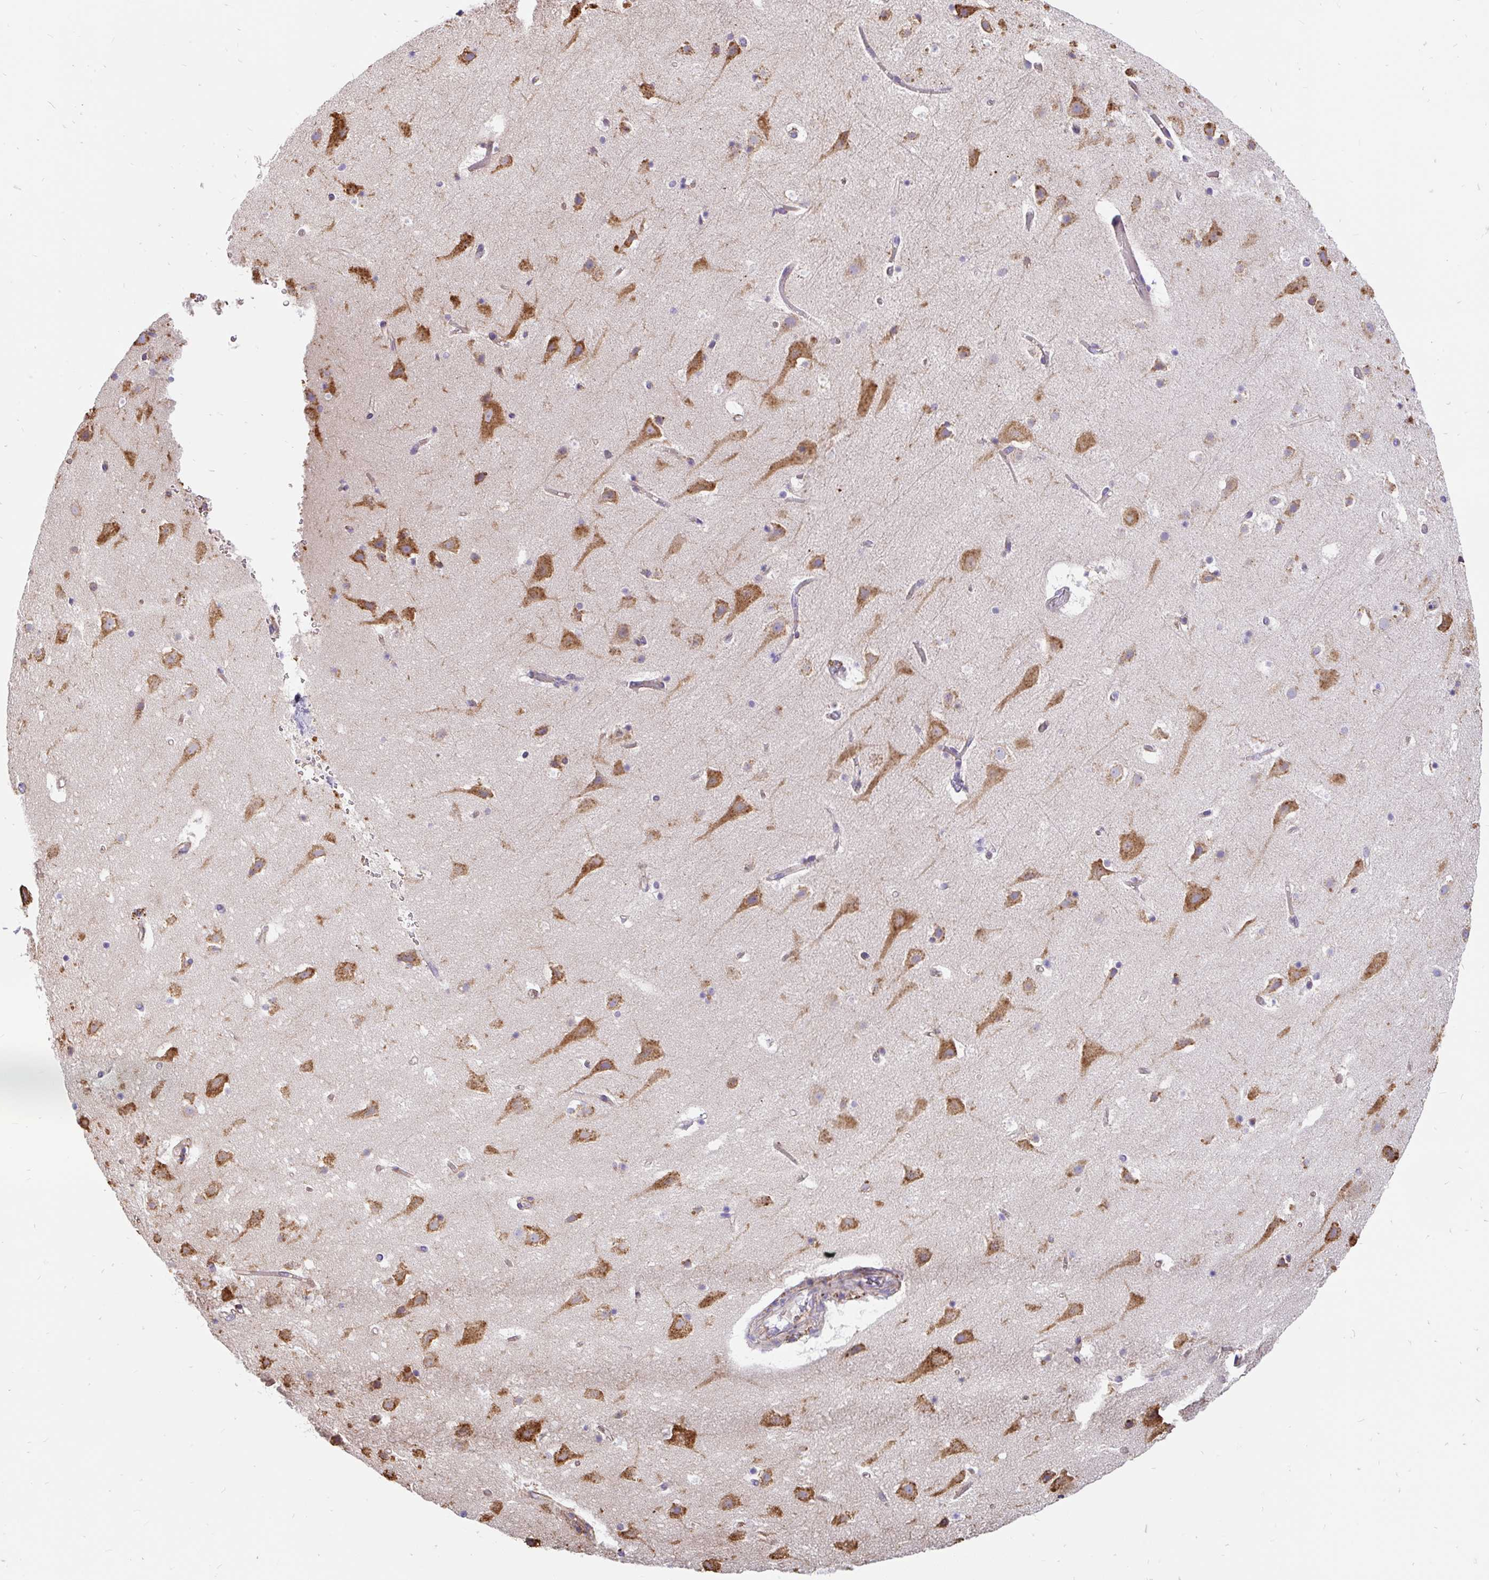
{"staining": {"intensity": "weak", "quantity": ">75%", "location": "cytoplasmic/membranous"}, "tissue": "cerebral cortex", "cell_type": "Endothelial cells", "image_type": "normal", "snomed": [{"axis": "morphology", "description": "Normal tissue, NOS"}, {"axis": "topography", "description": "Cerebral cortex"}], "caption": "About >75% of endothelial cells in normal human cerebral cortex exhibit weak cytoplasmic/membranous protein expression as visualized by brown immunohistochemical staining.", "gene": "EML5", "patient": {"sex": "female", "age": 42}}